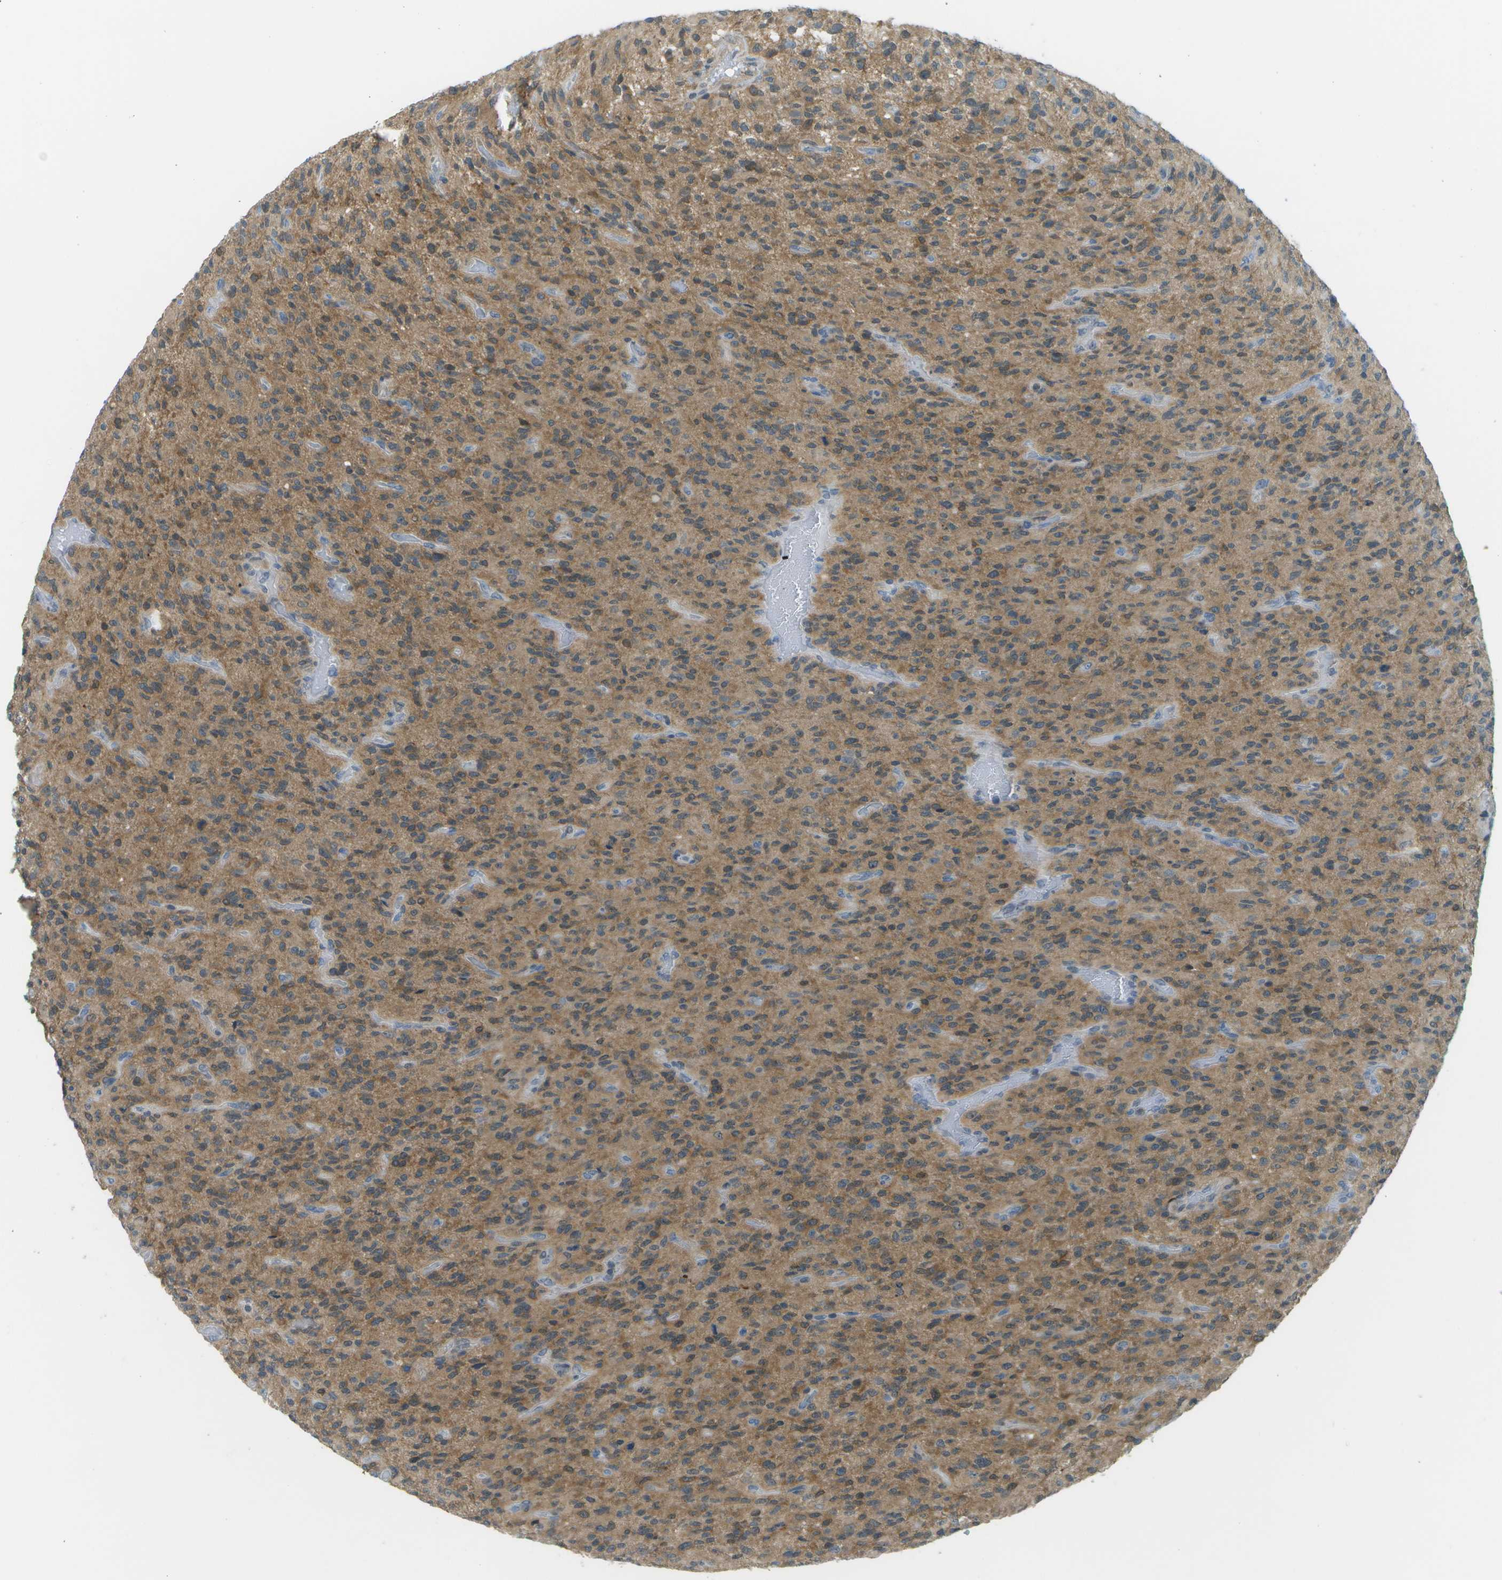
{"staining": {"intensity": "moderate", "quantity": ">75%", "location": "cytoplasmic/membranous"}, "tissue": "glioma", "cell_type": "Tumor cells", "image_type": "cancer", "snomed": [{"axis": "morphology", "description": "Glioma, malignant, High grade"}, {"axis": "topography", "description": "Brain"}], "caption": "Immunohistochemistry (DAB) staining of human high-grade glioma (malignant) demonstrates moderate cytoplasmic/membranous protein positivity in approximately >75% of tumor cells.", "gene": "CDH23", "patient": {"sex": "male", "age": 71}}